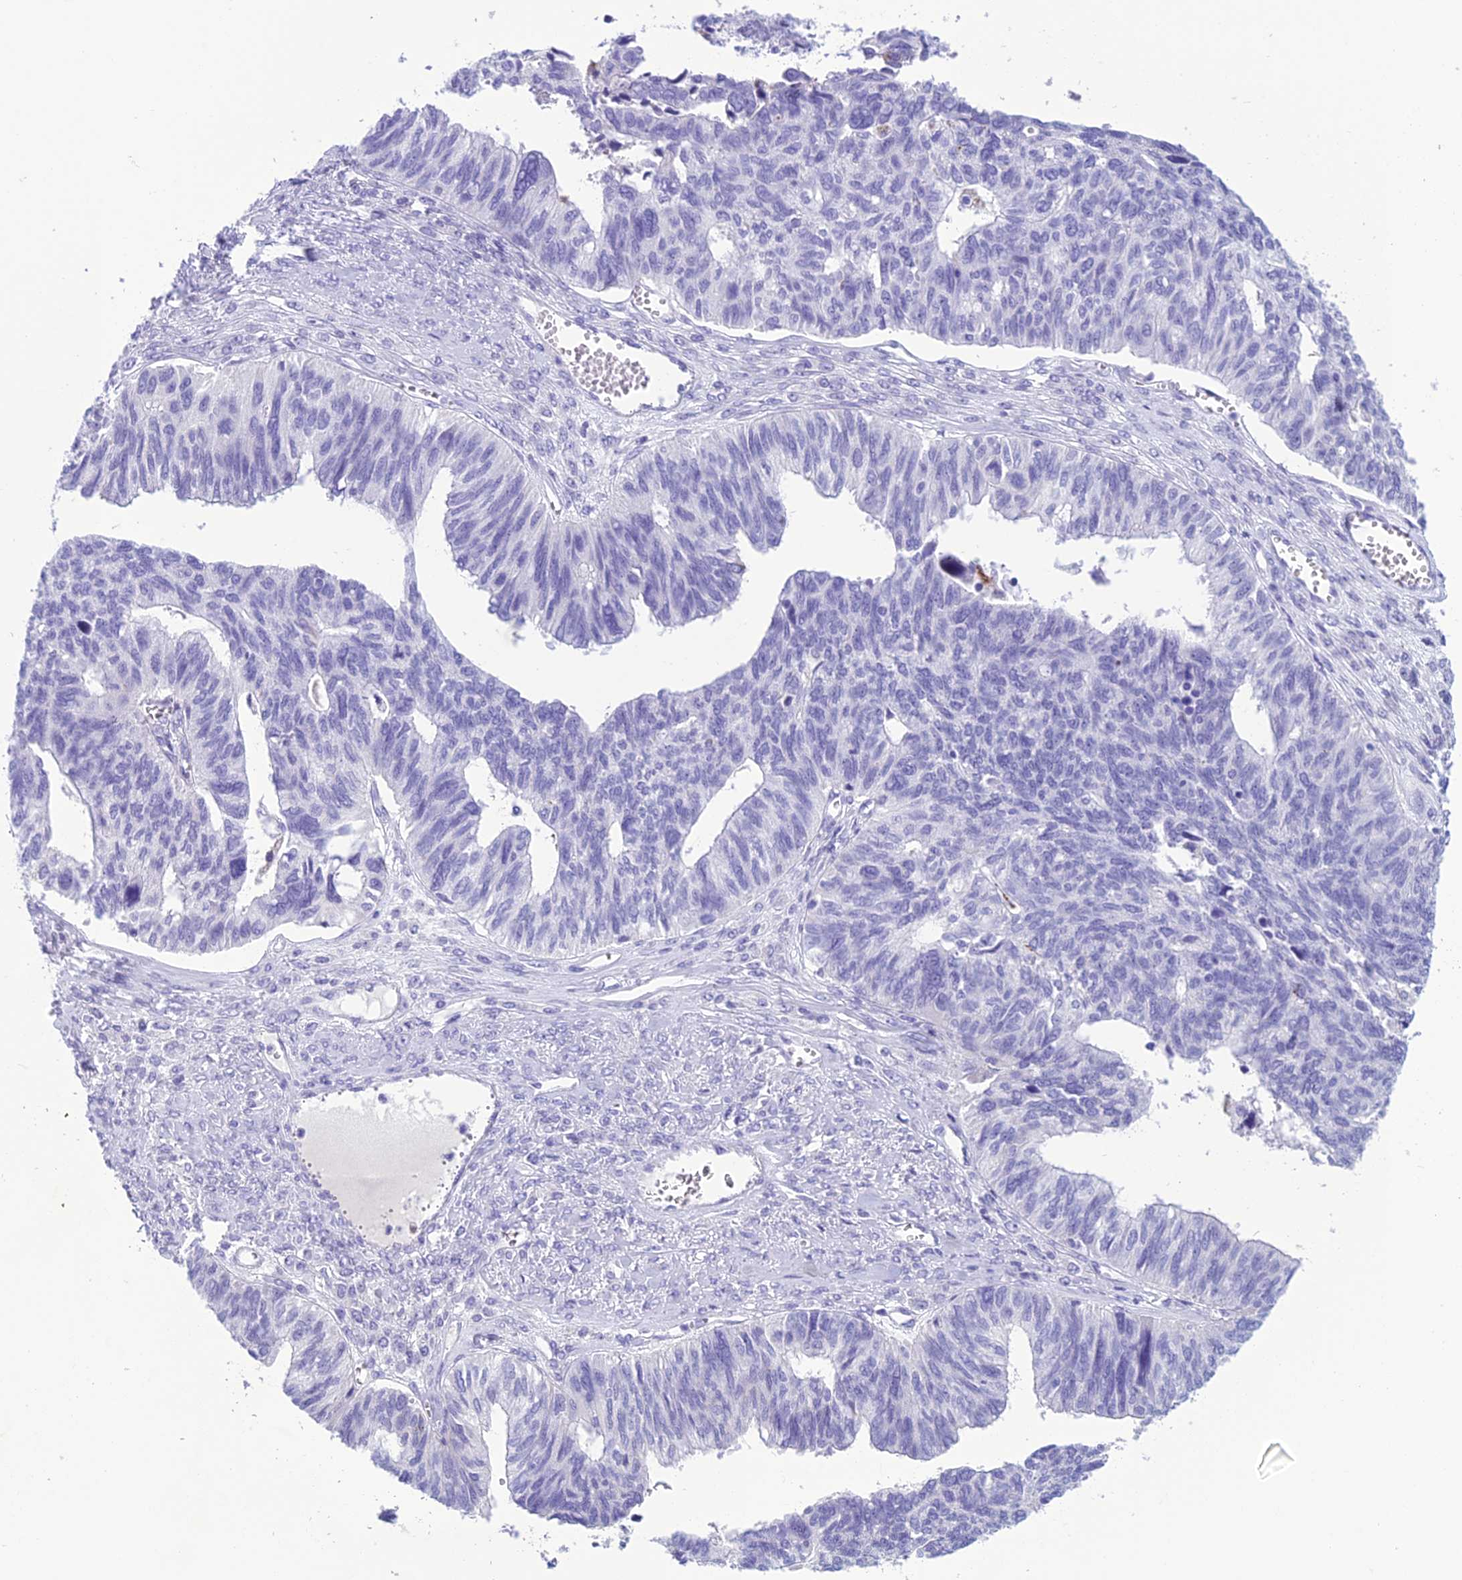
{"staining": {"intensity": "negative", "quantity": "none", "location": "none"}, "tissue": "ovarian cancer", "cell_type": "Tumor cells", "image_type": "cancer", "snomed": [{"axis": "morphology", "description": "Cystadenocarcinoma, serous, NOS"}, {"axis": "topography", "description": "Ovary"}], "caption": "IHC of human ovarian serous cystadenocarcinoma shows no positivity in tumor cells. (Stains: DAB (3,3'-diaminobenzidine) immunohistochemistry with hematoxylin counter stain, Microscopy: brightfield microscopy at high magnification).", "gene": "TRAM1L1", "patient": {"sex": "female", "age": 79}}